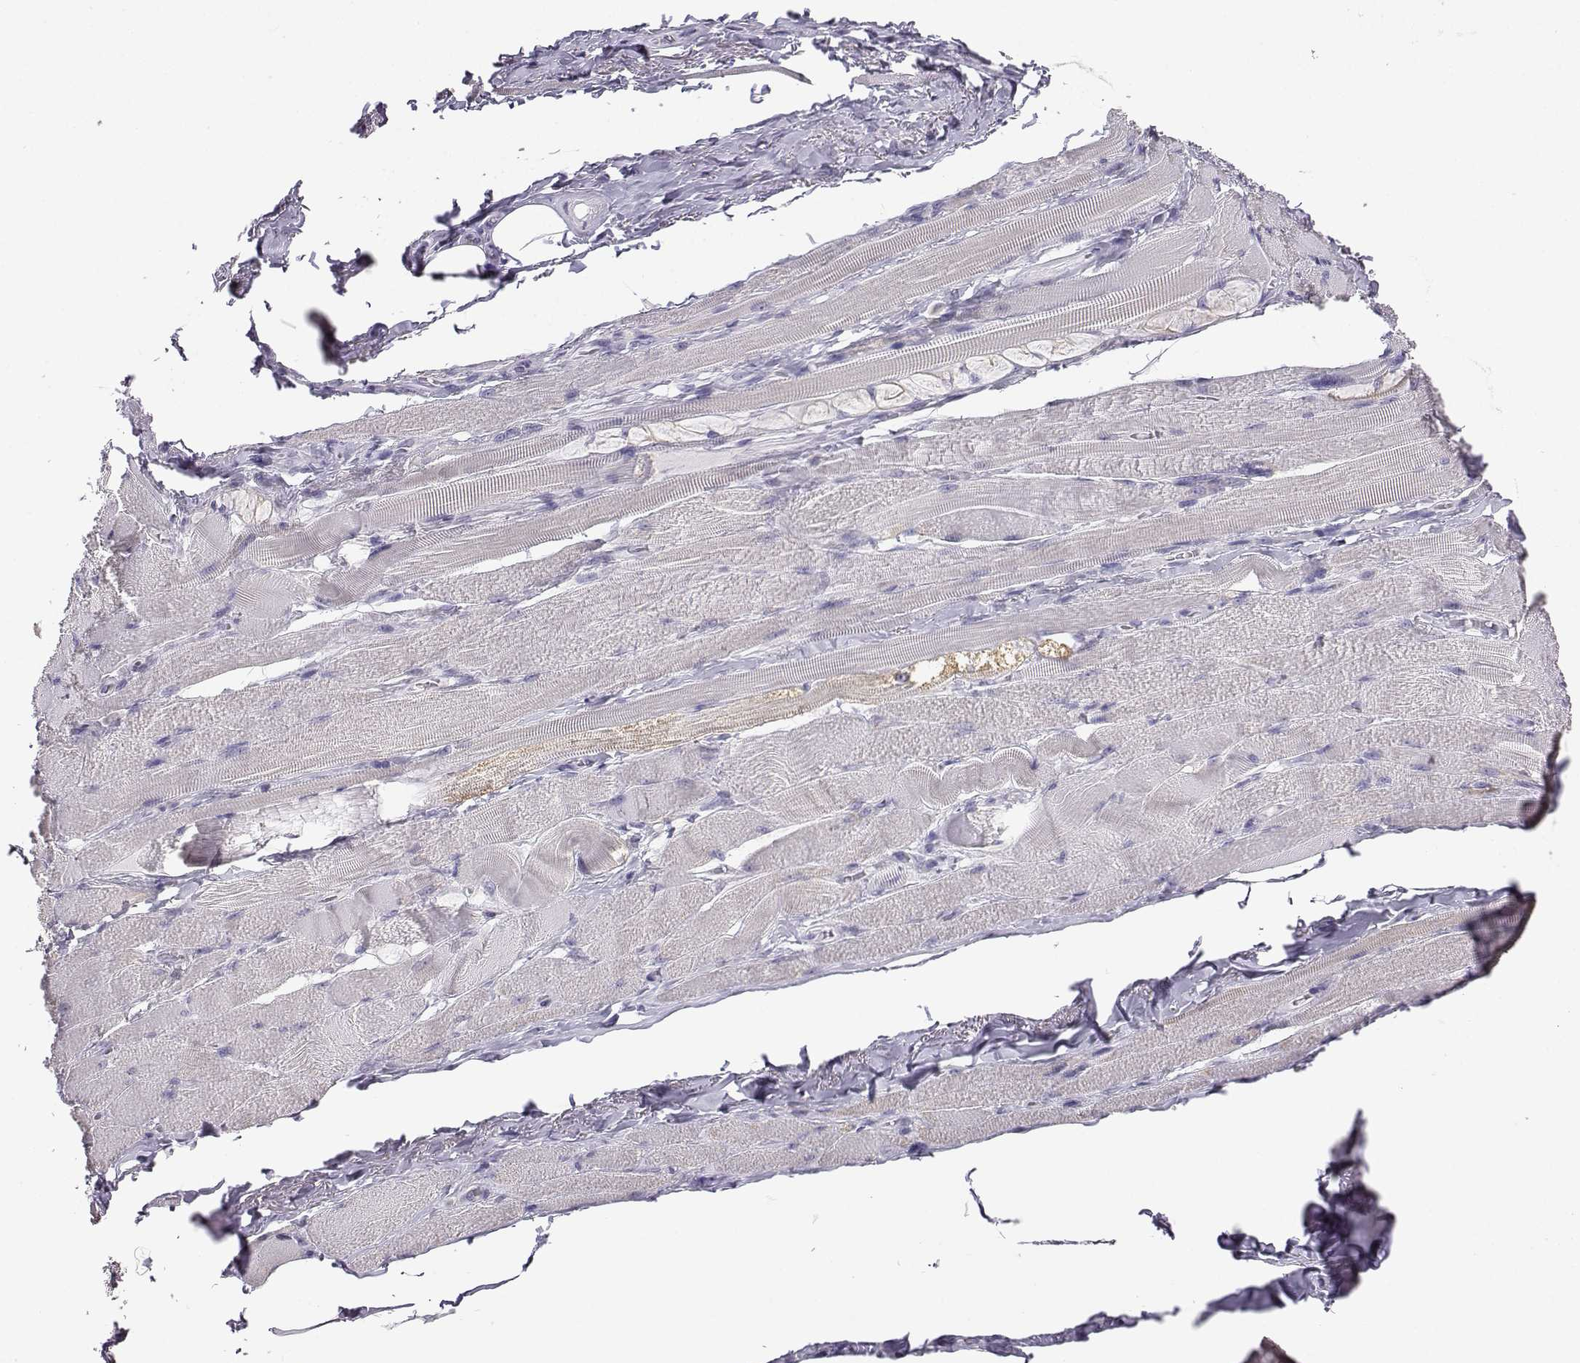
{"staining": {"intensity": "negative", "quantity": "none", "location": "none"}, "tissue": "skeletal muscle", "cell_type": "Myocytes", "image_type": "normal", "snomed": [{"axis": "morphology", "description": "Normal tissue, NOS"}, {"axis": "topography", "description": "Skeletal muscle"}, {"axis": "topography", "description": "Anal"}, {"axis": "topography", "description": "Peripheral nerve tissue"}], "caption": "An immunohistochemistry (IHC) photomicrograph of normal skeletal muscle is shown. There is no staining in myocytes of skeletal muscle.", "gene": "AVP", "patient": {"sex": "male", "age": 53}}